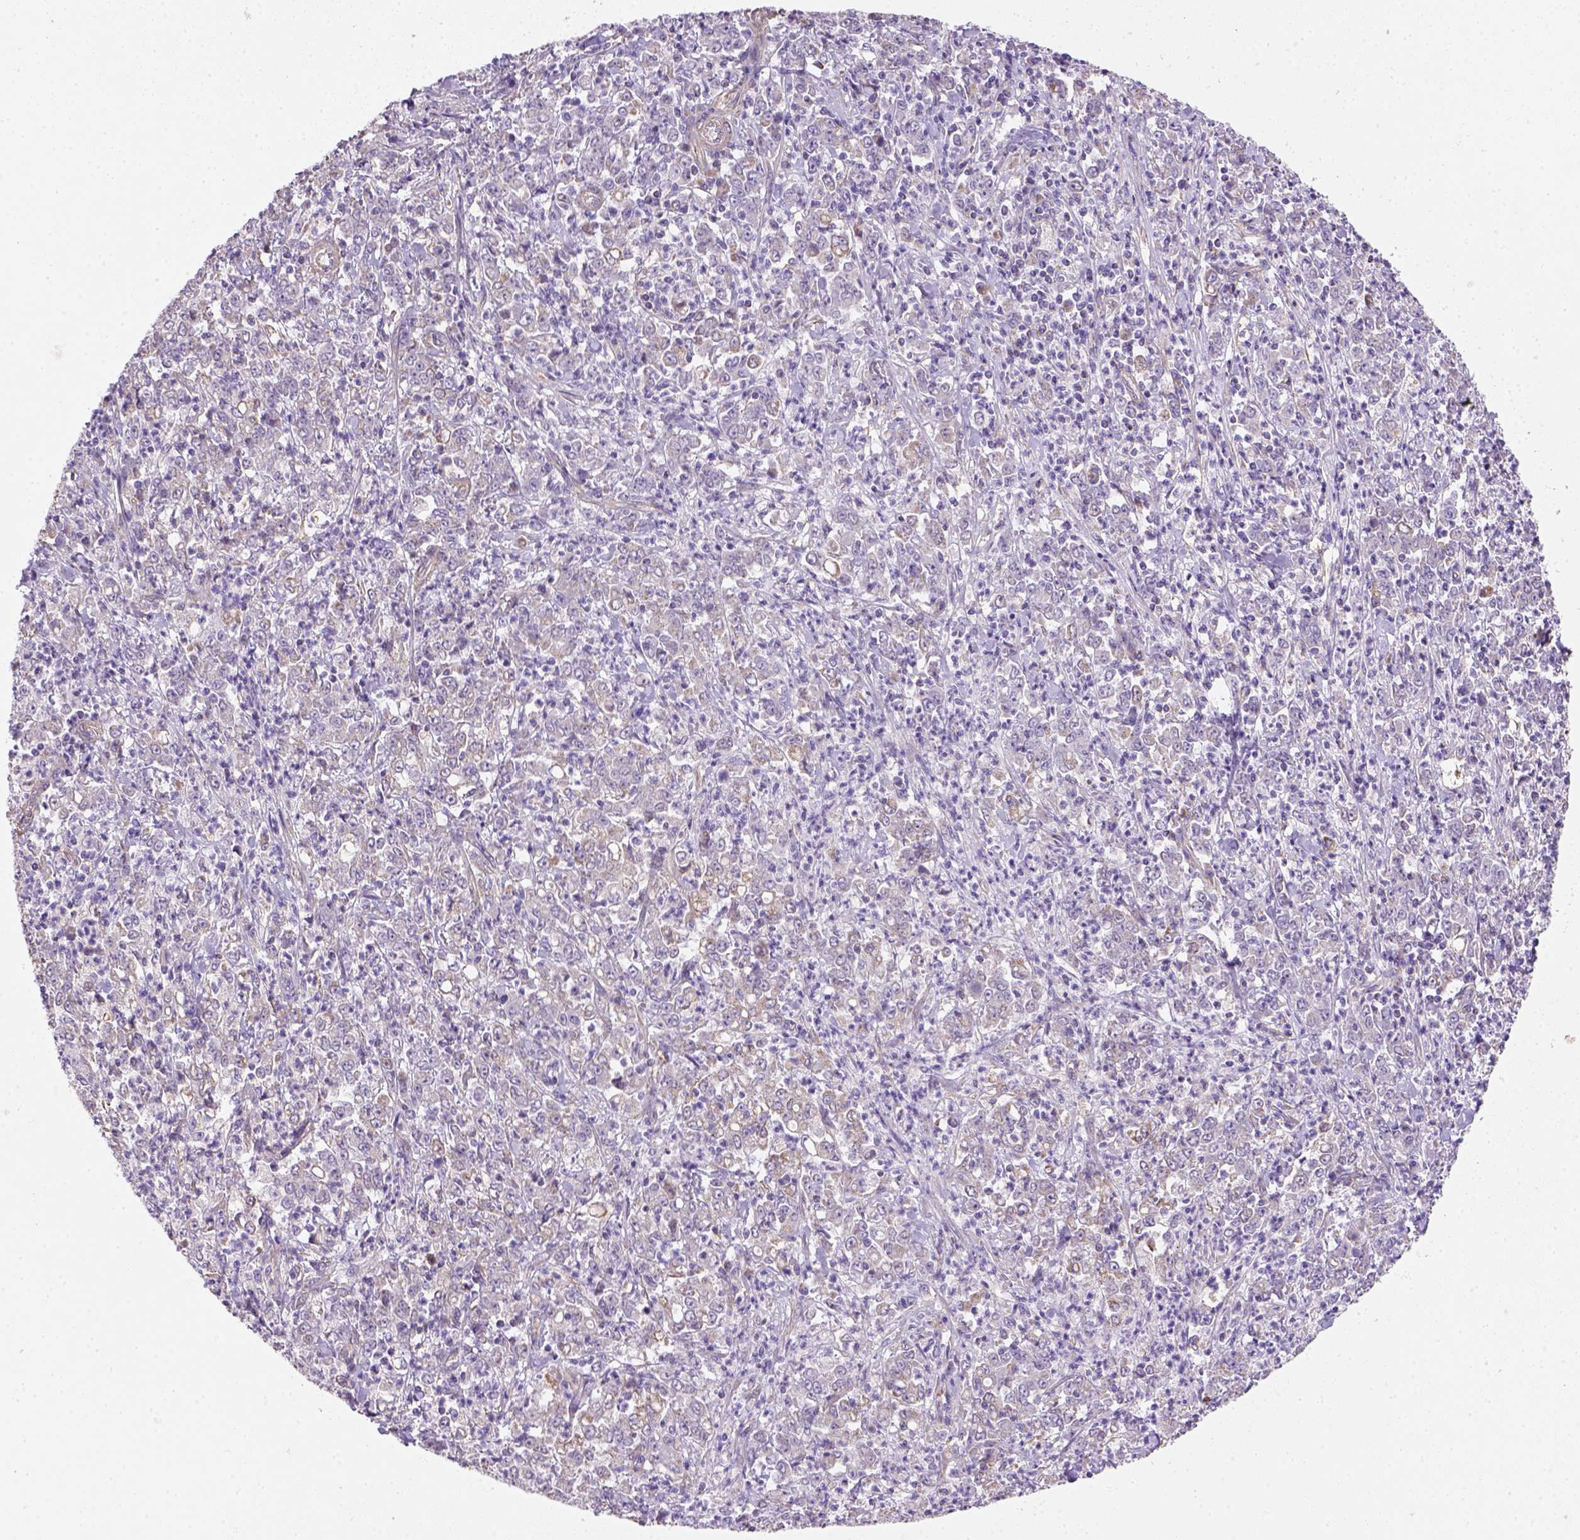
{"staining": {"intensity": "negative", "quantity": "none", "location": "none"}, "tissue": "stomach cancer", "cell_type": "Tumor cells", "image_type": "cancer", "snomed": [{"axis": "morphology", "description": "Adenocarcinoma, NOS"}, {"axis": "topography", "description": "Stomach, lower"}], "caption": "High magnification brightfield microscopy of stomach cancer stained with DAB (brown) and counterstained with hematoxylin (blue): tumor cells show no significant positivity. The staining is performed using DAB (3,3'-diaminobenzidine) brown chromogen with nuclei counter-stained in using hematoxylin.", "gene": "HTRA1", "patient": {"sex": "female", "age": 71}}